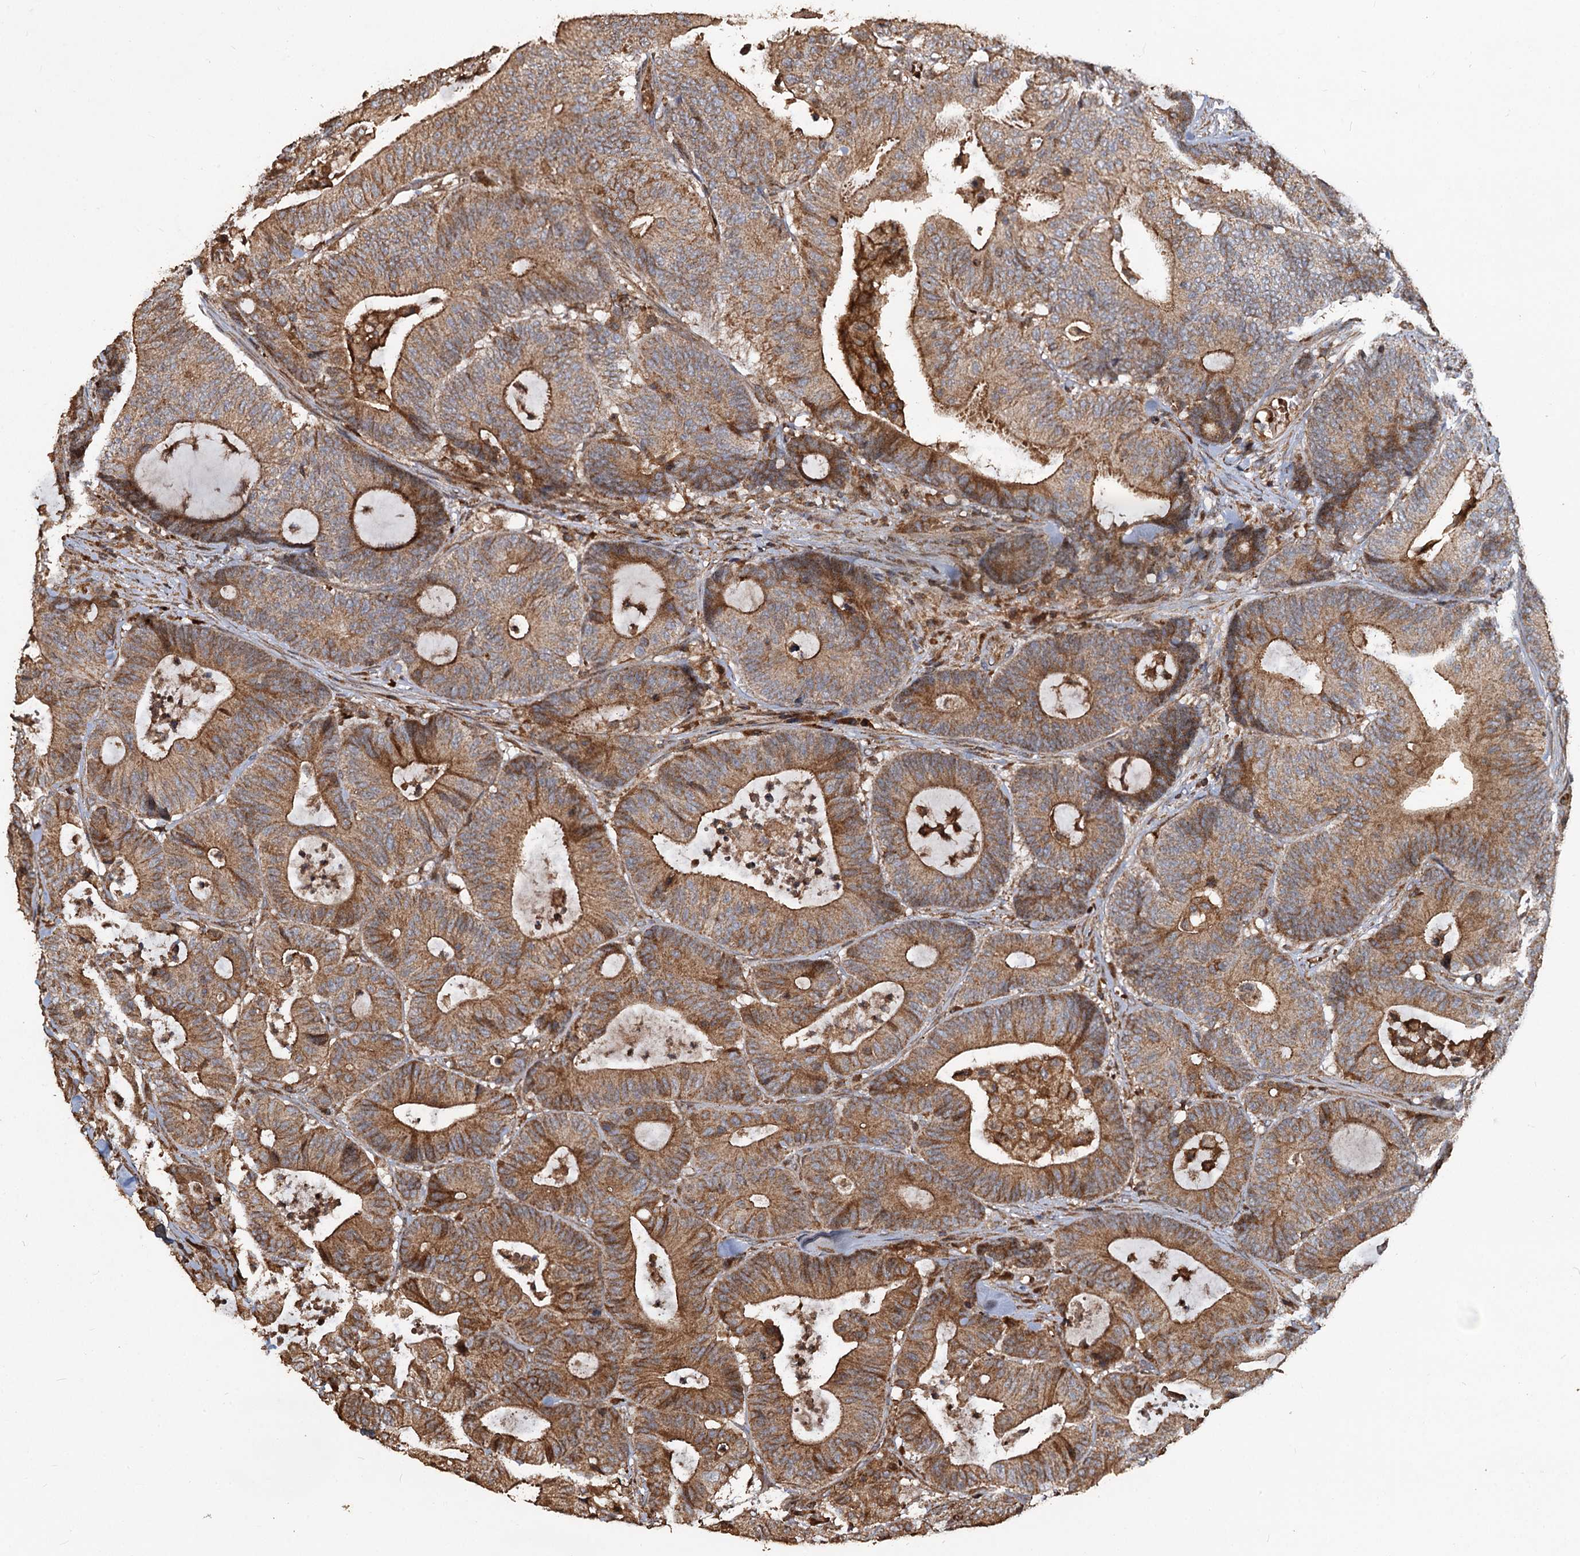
{"staining": {"intensity": "moderate", "quantity": ">75%", "location": "cytoplasmic/membranous"}, "tissue": "colorectal cancer", "cell_type": "Tumor cells", "image_type": "cancer", "snomed": [{"axis": "morphology", "description": "Adenocarcinoma, NOS"}, {"axis": "topography", "description": "Colon"}], "caption": "Immunohistochemistry of human adenocarcinoma (colorectal) displays medium levels of moderate cytoplasmic/membranous expression in about >75% of tumor cells. (Brightfield microscopy of DAB IHC at high magnification).", "gene": "NOTCH2NLA", "patient": {"sex": "female", "age": 84}}